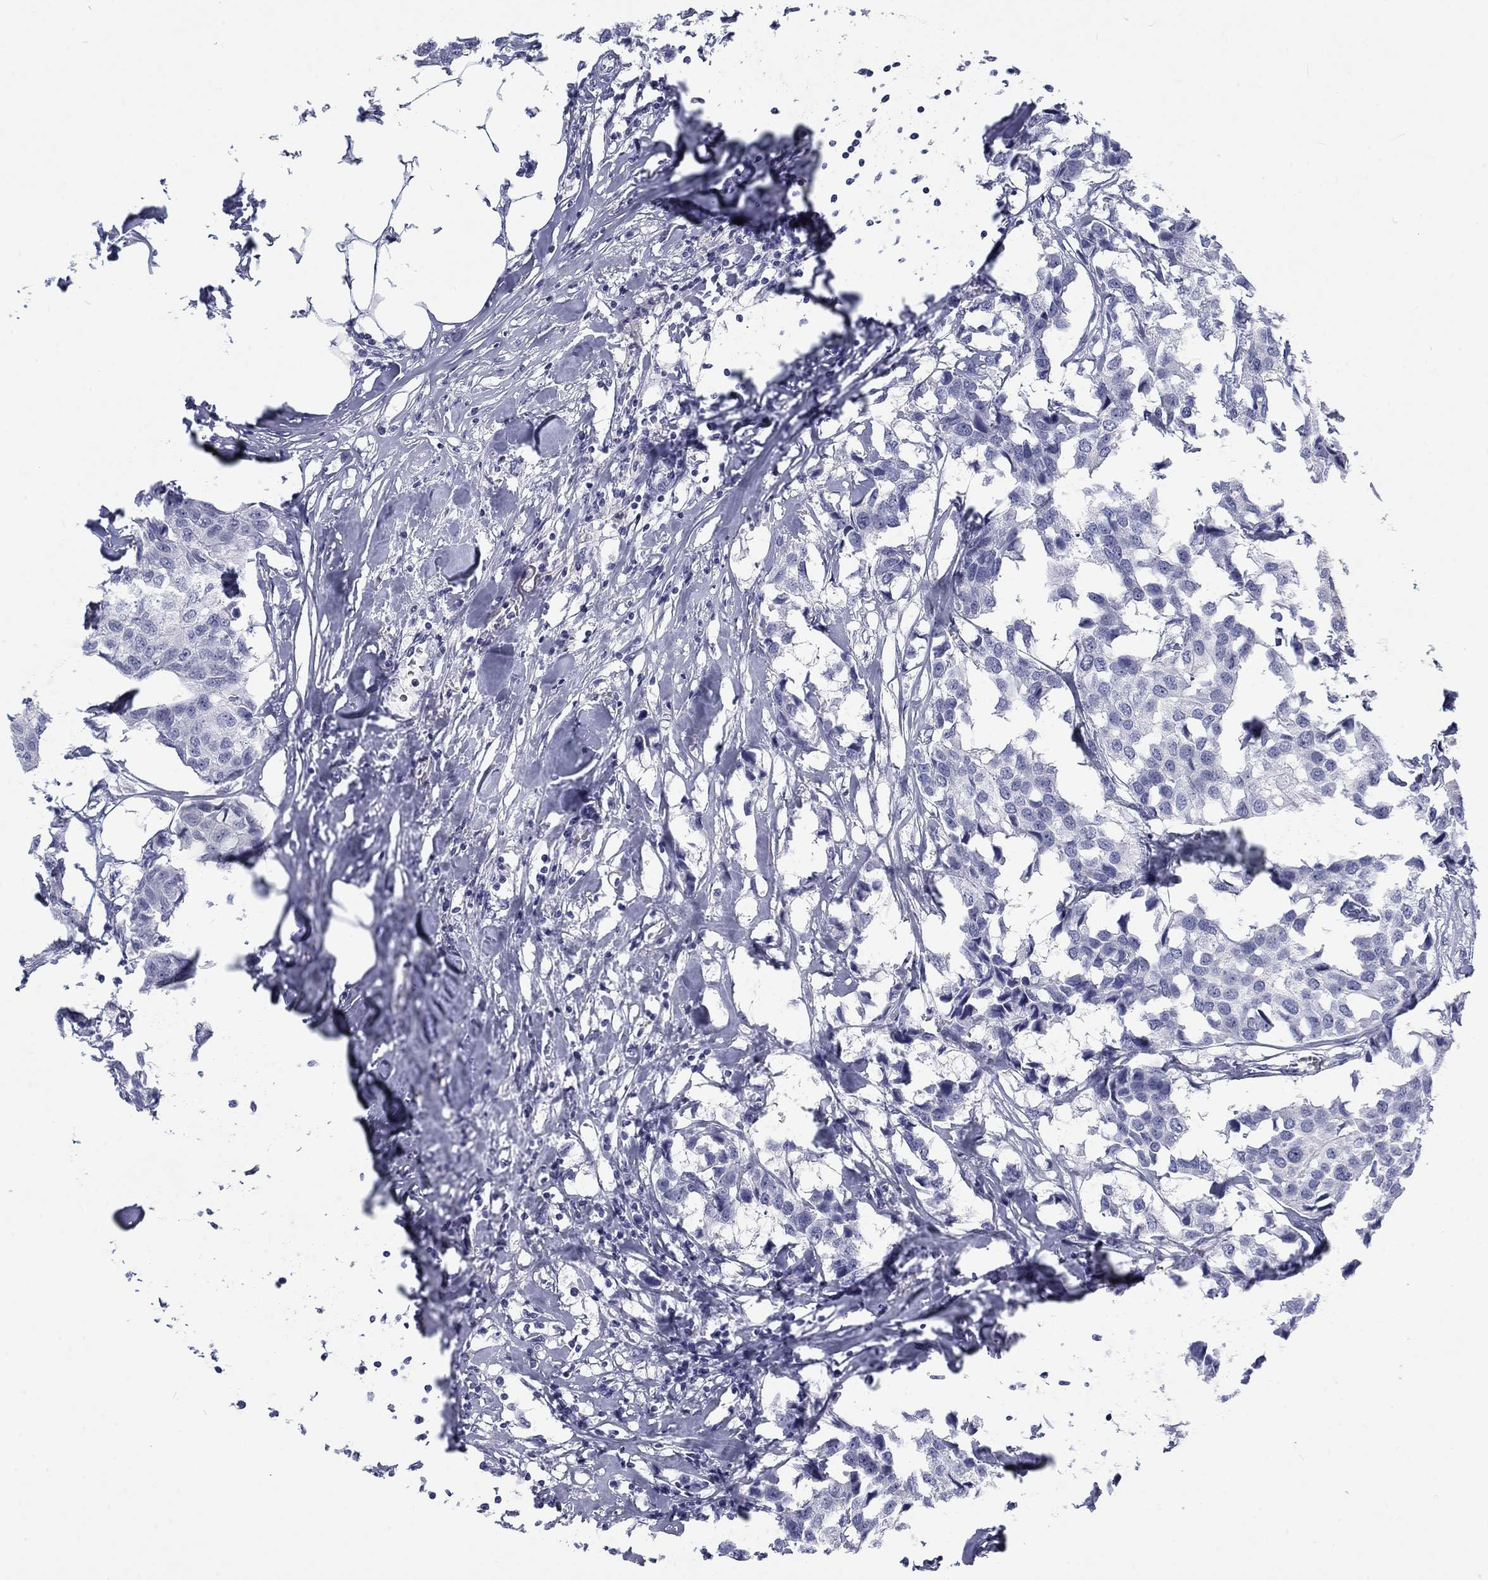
{"staining": {"intensity": "negative", "quantity": "none", "location": "none"}, "tissue": "breast cancer", "cell_type": "Tumor cells", "image_type": "cancer", "snomed": [{"axis": "morphology", "description": "Duct carcinoma"}, {"axis": "topography", "description": "Breast"}], "caption": "Immunohistochemical staining of breast cancer shows no significant staining in tumor cells.", "gene": "CALB1", "patient": {"sex": "female", "age": 80}}